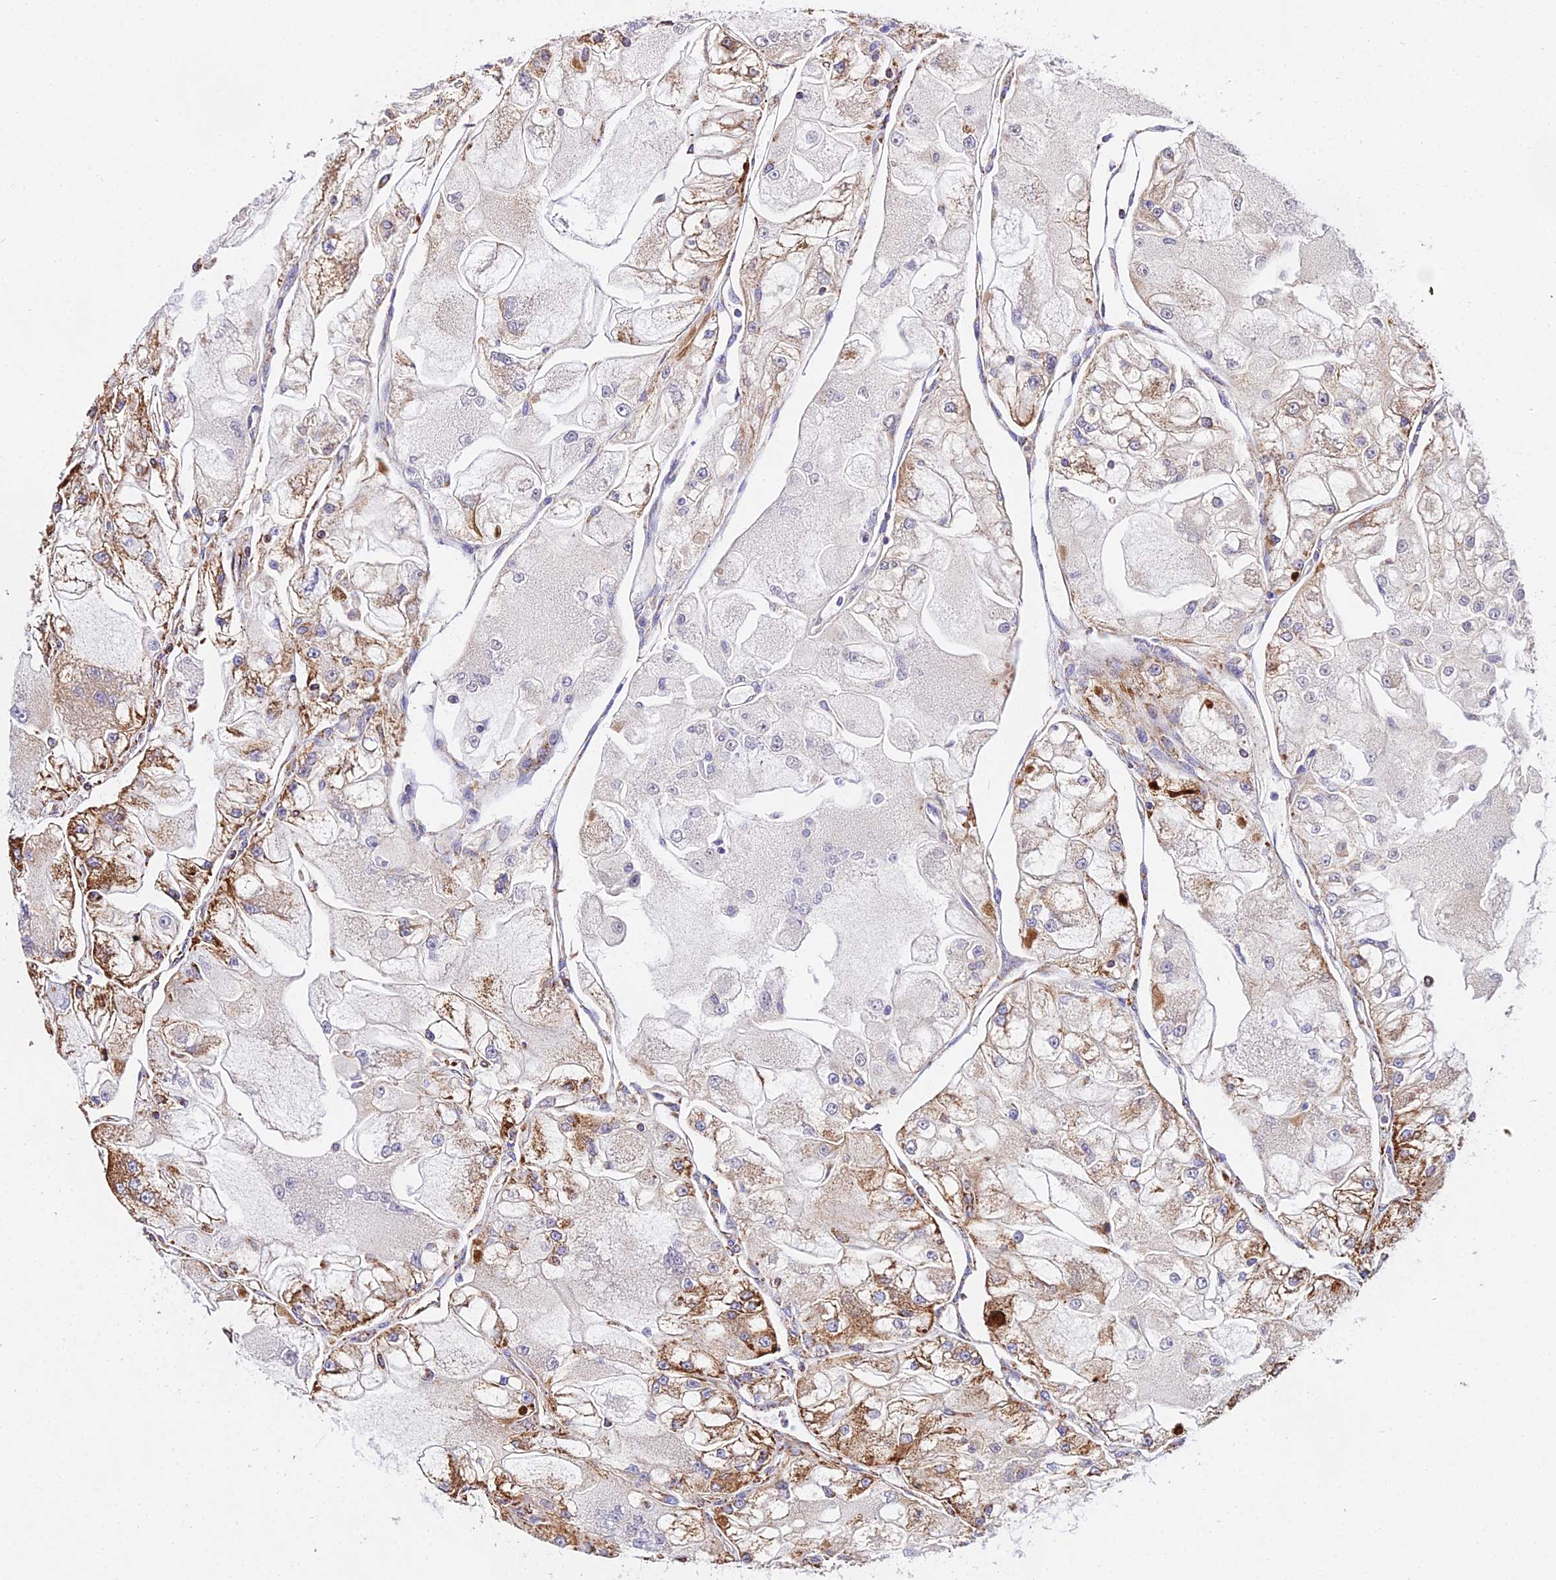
{"staining": {"intensity": "moderate", "quantity": "25%-75%", "location": "cytoplasmic/membranous"}, "tissue": "renal cancer", "cell_type": "Tumor cells", "image_type": "cancer", "snomed": [{"axis": "morphology", "description": "Adenocarcinoma, NOS"}, {"axis": "topography", "description": "Kidney"}], "caption": "Renal adenocarcinoma tissue demonstrates moderate cytoplasmic/membranous positivity in approximately 25%-75% of tumor cells, visualized by immunohistochemistry.", "gene": "ATP5PD", "patient": {"sex": "female", "age": 72}}